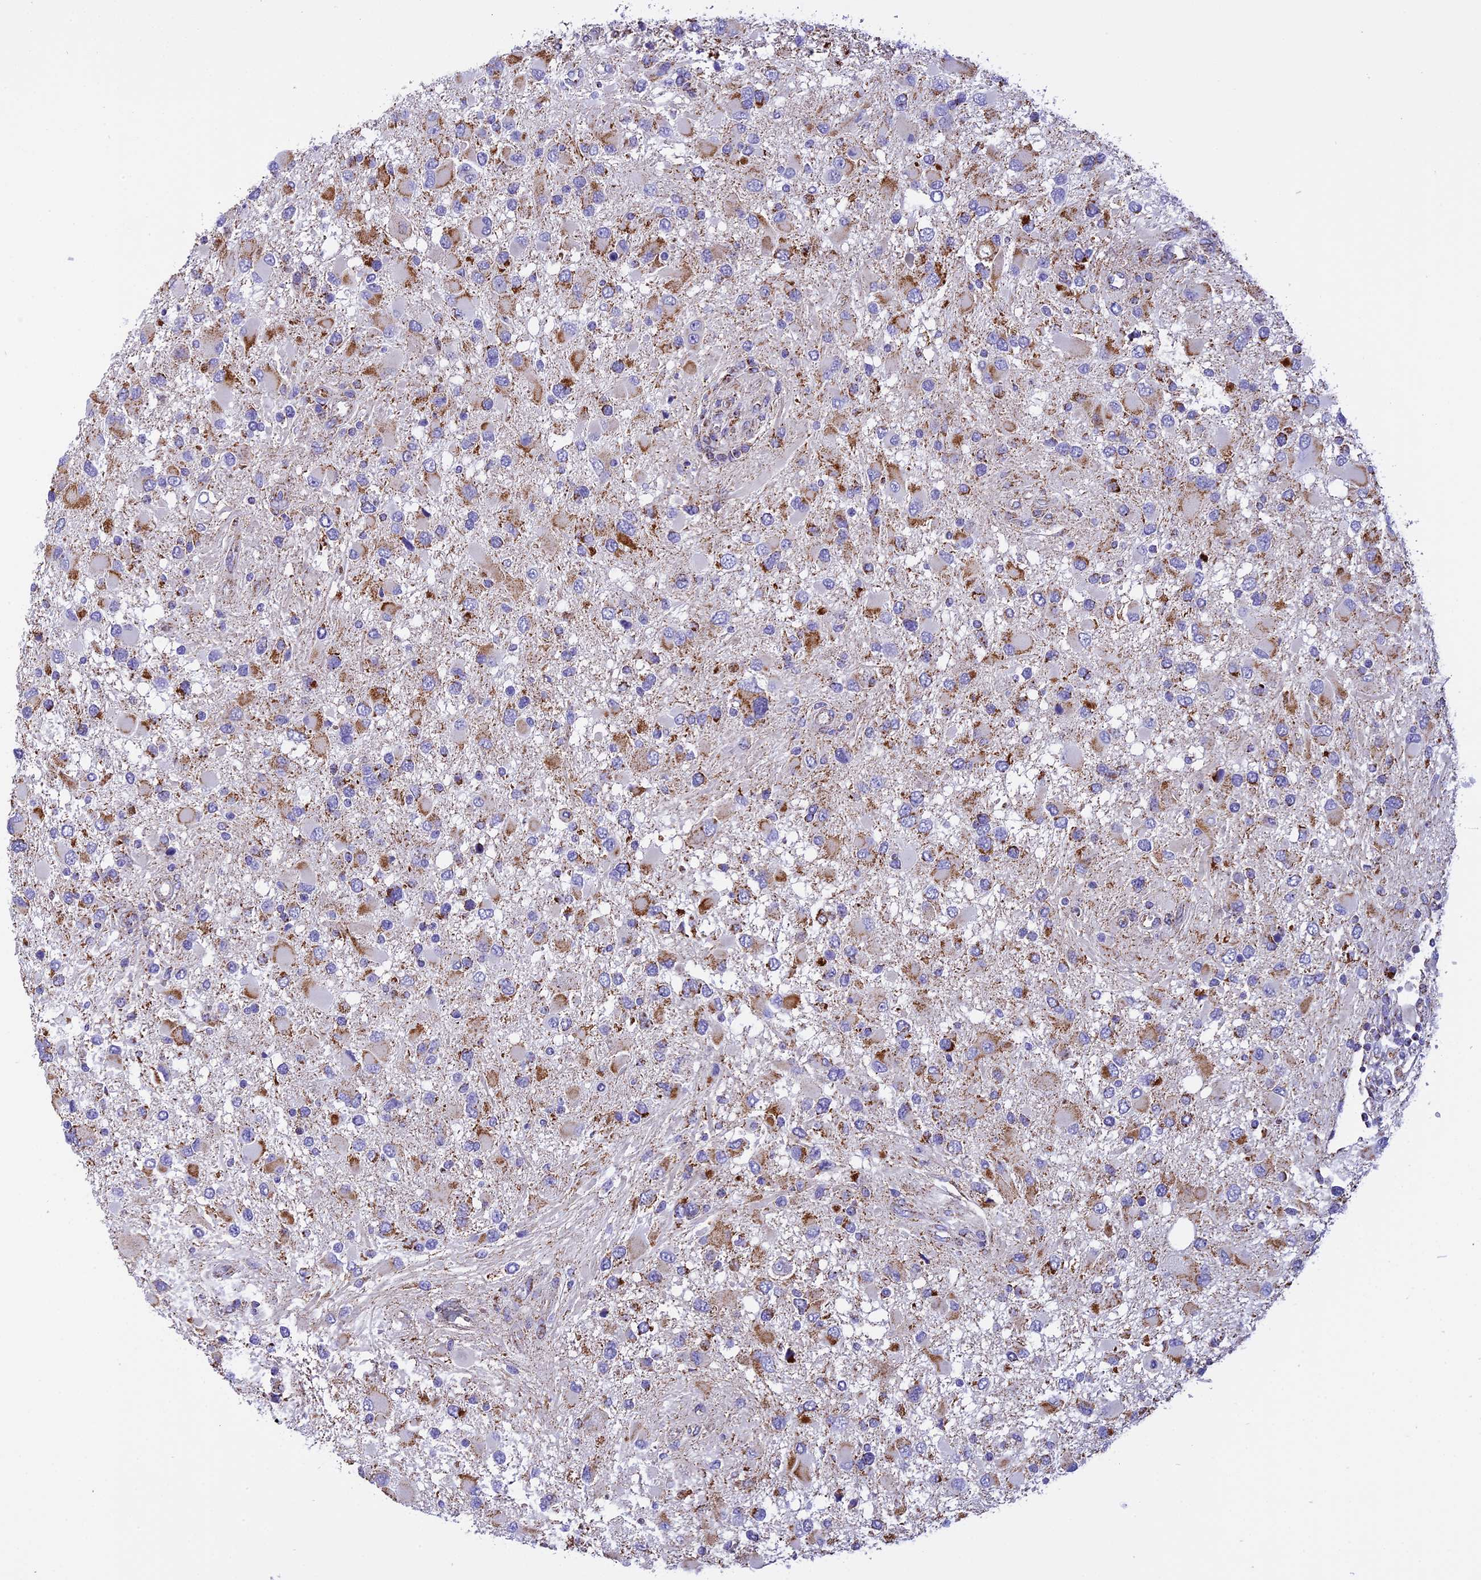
{"staining": {"intensity": "moderate", "quantity": "<25%", "location": "cytoplasmic/membranous"}, "tissue": "glioma", "cell_type": "Tumor cells", "image_type": "cancer", "snomed": [{"axis": "morphology", "description": "Glioma, malignant, High grade"}, {"axis": "topography", "description": "Brain"}], "caption": "Malignant glioma (high-grade) was stained to show a protein in brown. There is low levels of moderate cytoplasmic/membranous positivity in approximately <25% of tumor cells.", "gene": "KCNG1", "patient": {"sex": "male", "age": 53}}